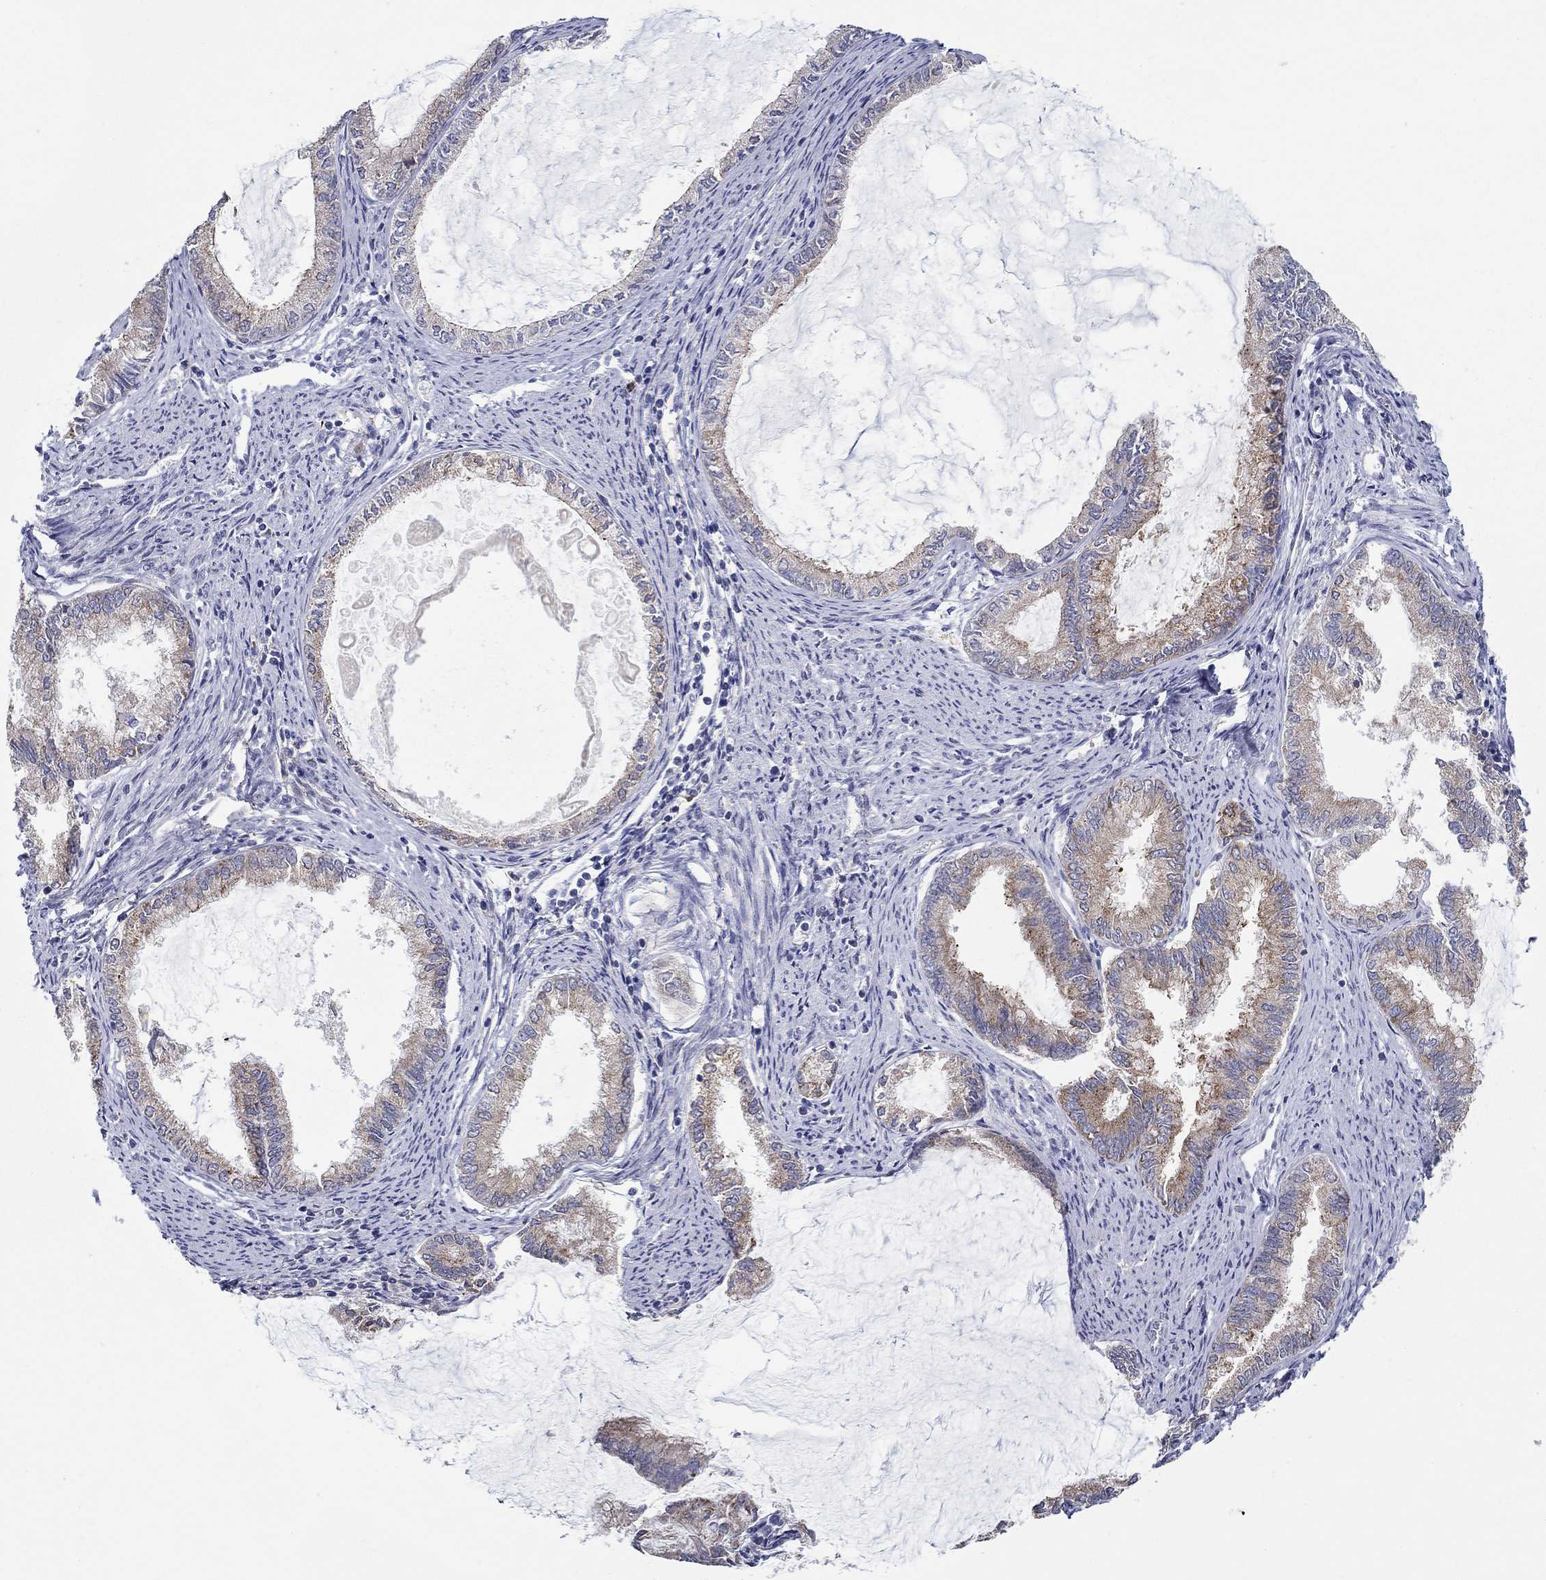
{"staining": {"intensity": "moderate", "quantity": "<25%", "location": "cytoplasmic/membranous"}, "tissue": "endometrial cancer", "cell_type": "Tumor cells", "image_type": "cancer", "snomed": [{"axis": "morphology", "description": "Adenocarcinoma, NOS"}, {"axis": "topography", "description": "Endometrium"}], "caption": "Immunohistochemical staining of human endometrial cancer exhibits moderate cytoplasmic/membranous protein expression in approximately <25% of tumor cells. (Brightfield microscopy of DAB IHC at high magnification).", "gene": "QRFPR", "patient": {"sex": "female", "age": 86}}